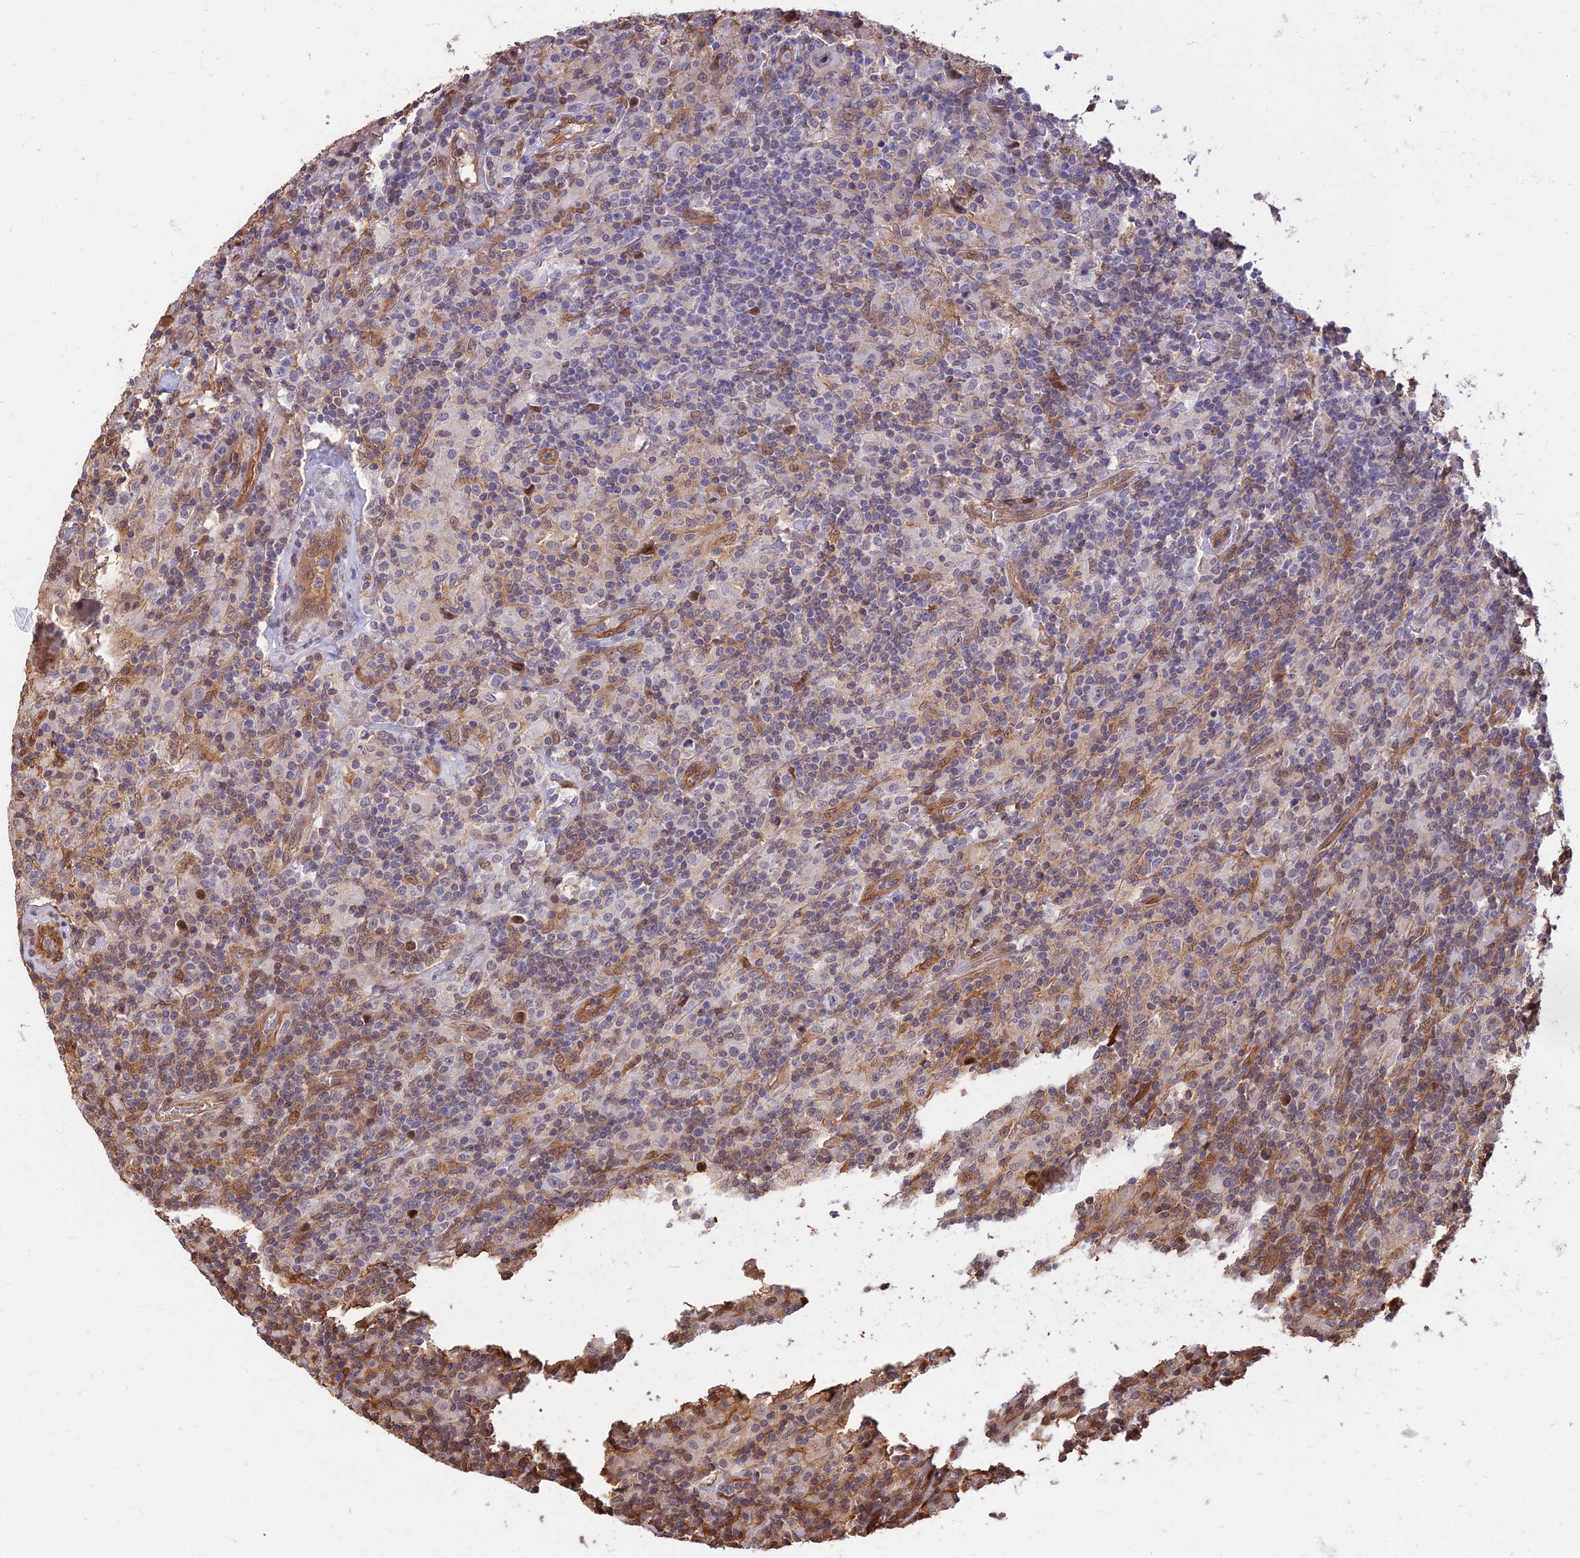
{"staining": {"intensity": "negative", "quantity": "none", "location": "none"}, "tissue": "lymphoma", "cell_type": "Tumor cells", "image_type": "cancer", "snomed": [{"axis": "morphology", "description": "Hodgkin's disease, NOS"}, {"axis": "topography", "description": "Lymph node"}], "caption": "This photomicrograph is of Hodgkin's disease stained with immunohistochemistry (IHC) to label a protein in brown with the nuclei are counter-stained blue. There is no expression in tumor cells.", "gene": "LRRN3", "patient": {"sex": "male", "age": 70}}